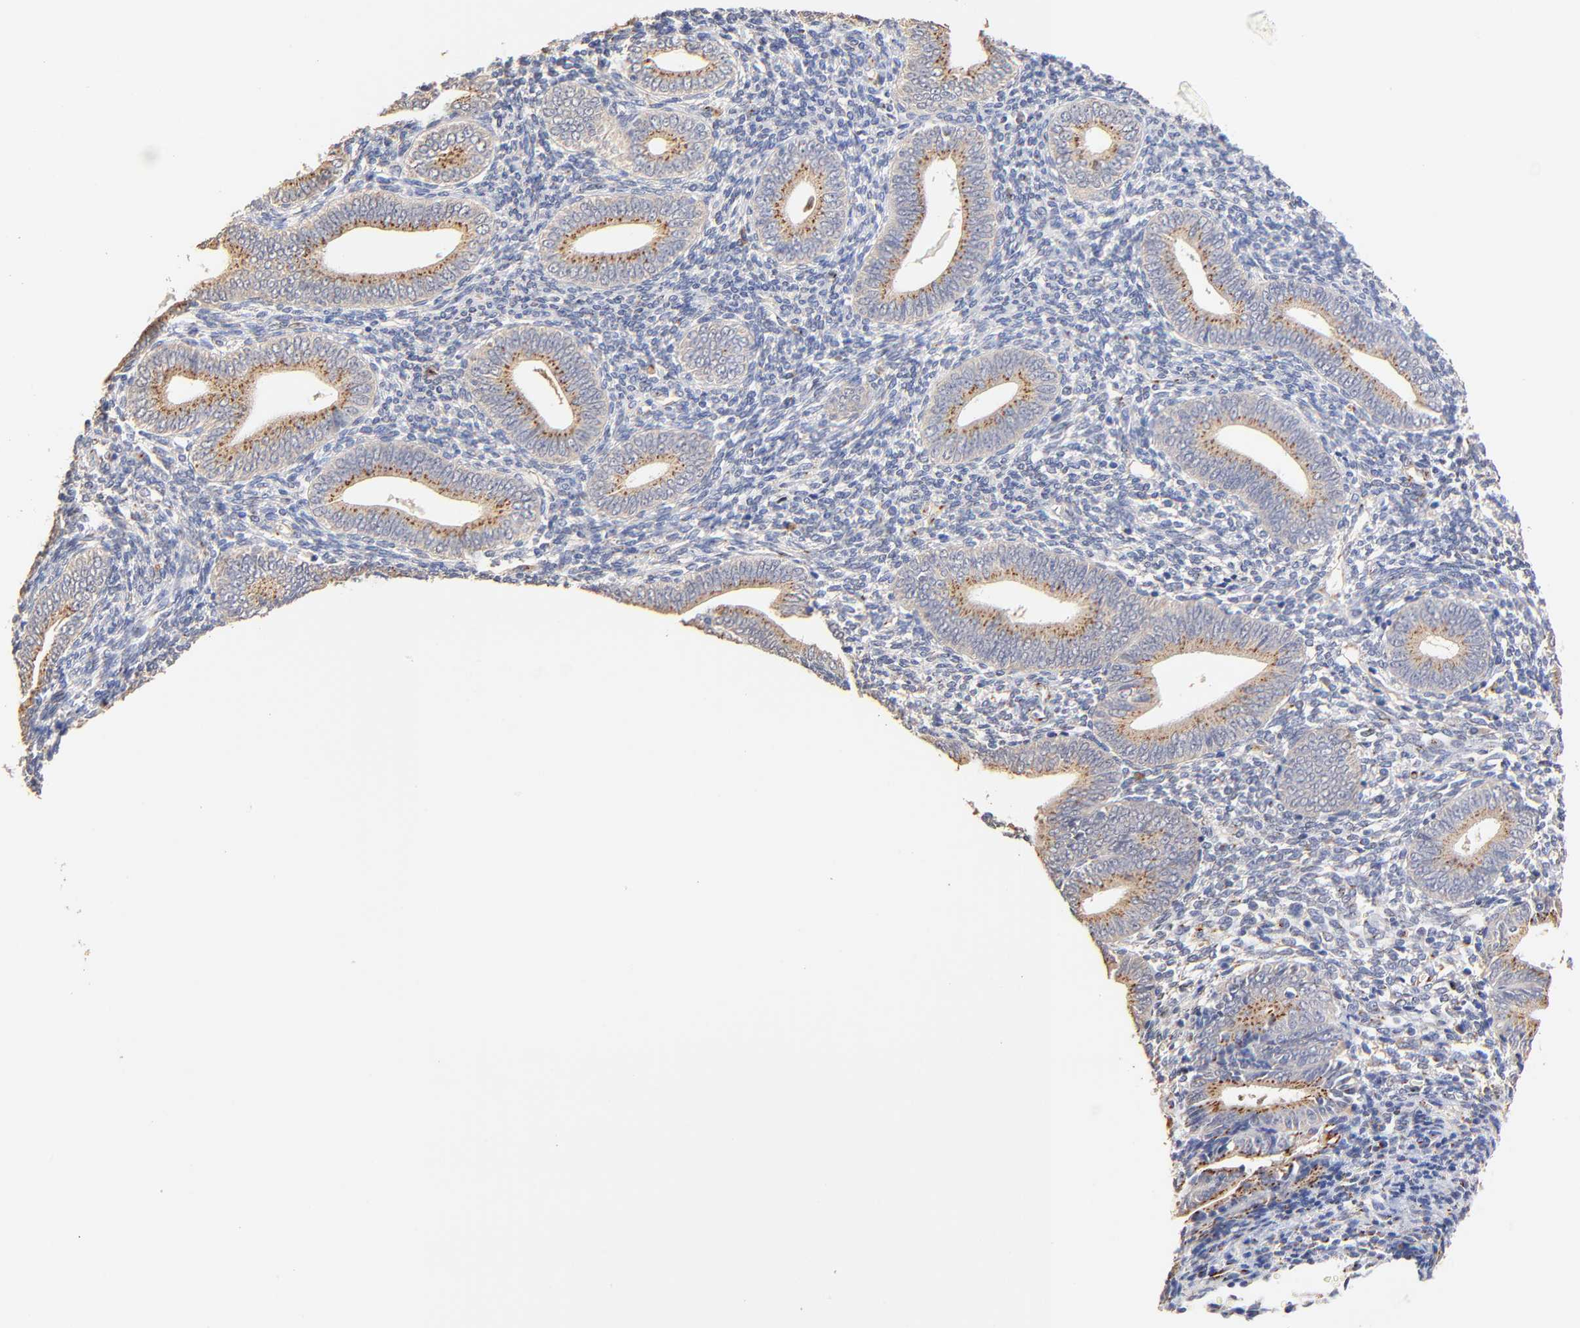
{"staining": {"intensity": "negative", "quantity": "none", "location": "none"}, "tissue": "endometrium", "cell_type": "Cells in endometrial stroma", "image_type": "normal", "snomed": [{"axis": "morphology", "description": "Normal tissue, NOS"}, {"axis": "topography", "description": "Uterus"}, {"axis": "topography", "description": "Endometrium"}], "caption": "Protein analysis of benign endometrium displays no significant expression in cells in endometrial stroma. Nuclei are stained in blue.", "gene": "FMNL3", "patient": {"sex": "female", "age": 33}}